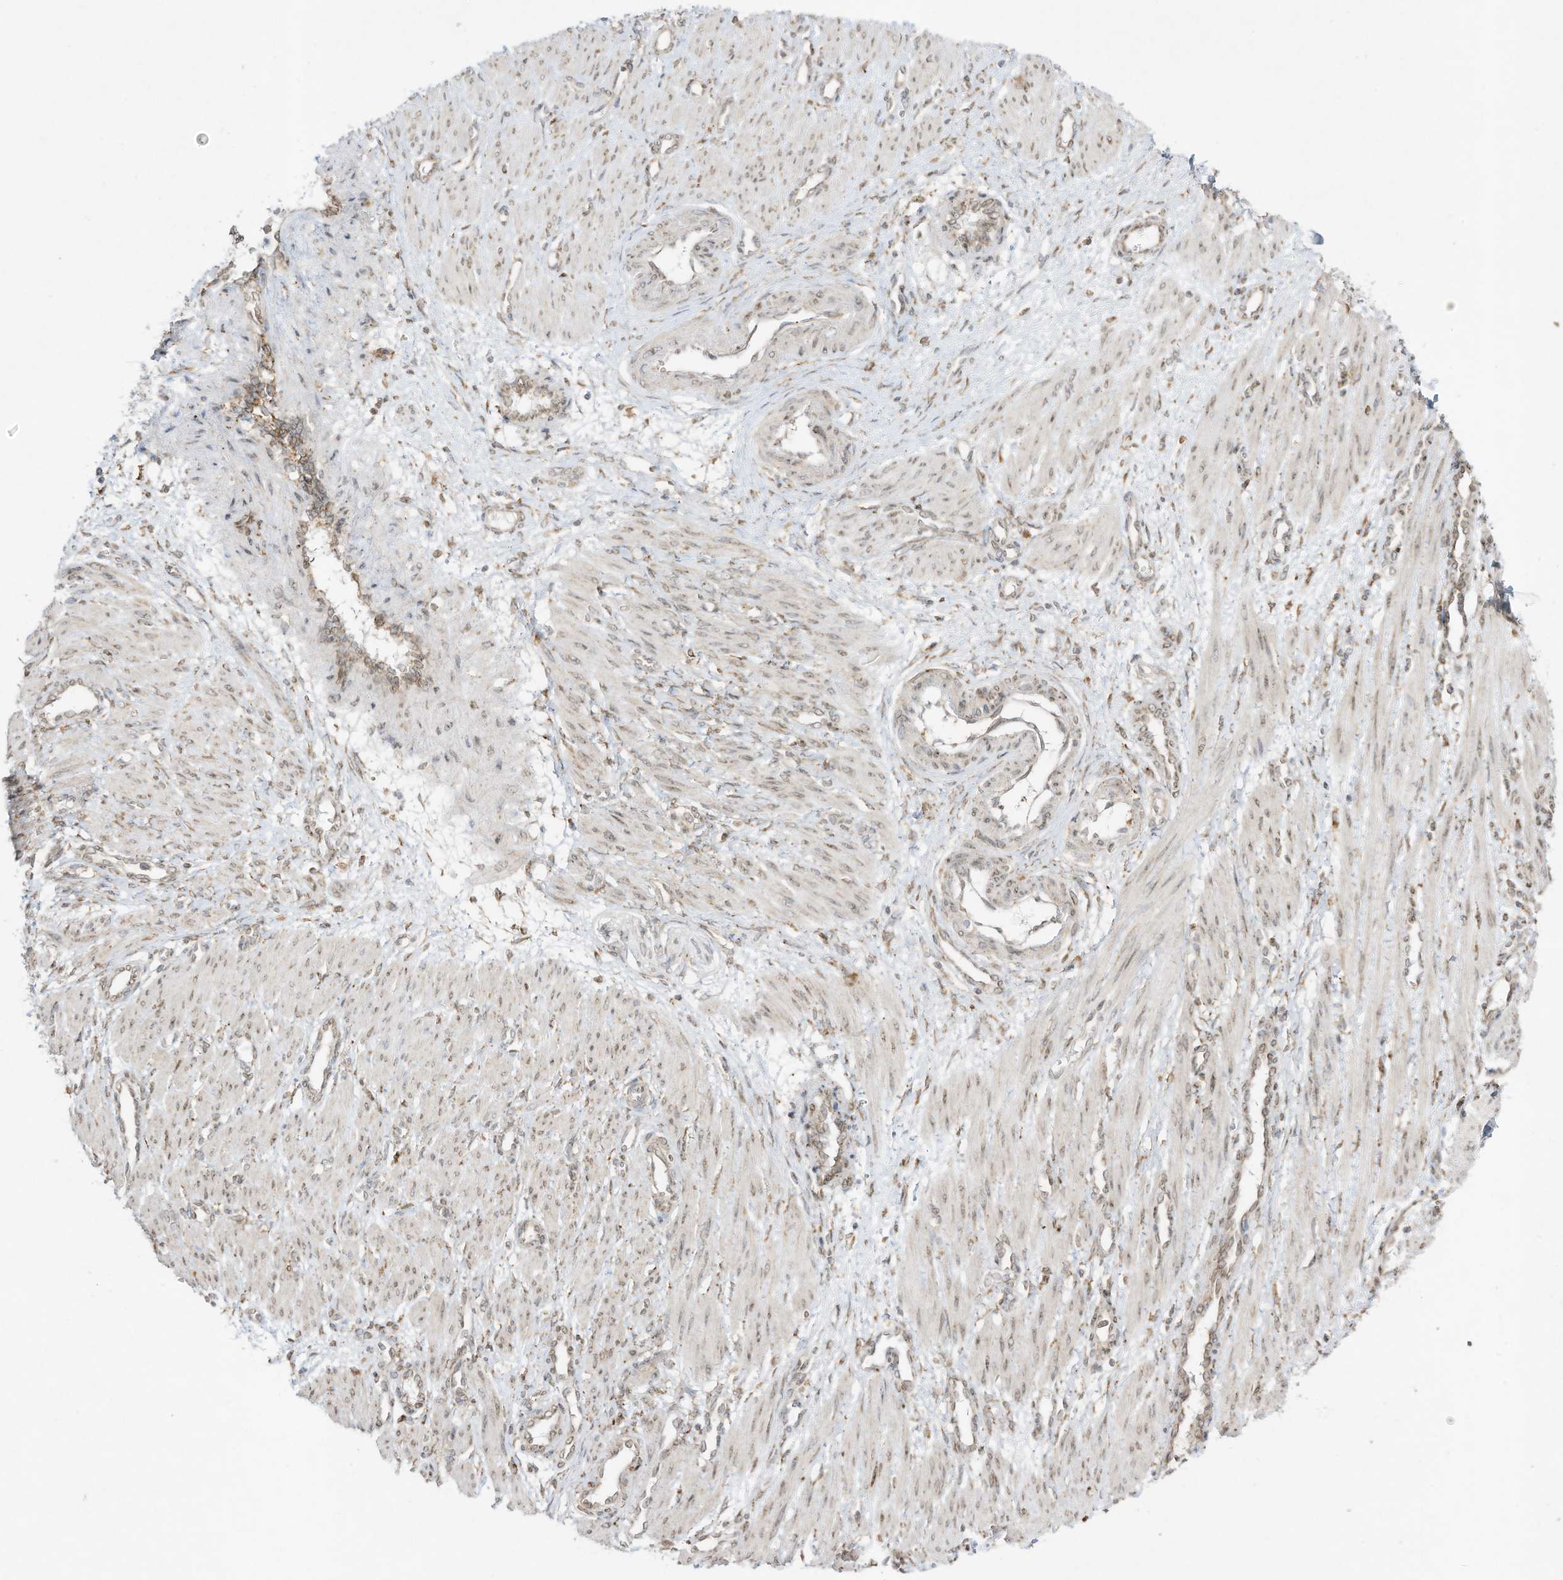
{"staining": {"intensity": "negative", "quantity": "none", "location": "none"}, "tissue": "smooth muscle", "cell_type": "Smooth muscle cells", "image_type": "normal", "snomed": [{"axis": "morphology", "description": "Normal tissue, NOS"}, {"axis": "topography", "description": "Endometrium"}], "caption": "This is a image of immunohistochemistry staining of benign smooth muscle, which shows no expression in smooth muscle cells. (DAB (3,3'-diaminobenzidine) IHC, high magnification).", "gene": "PTK6", "patient": {"sex": "female", "age": 33}}